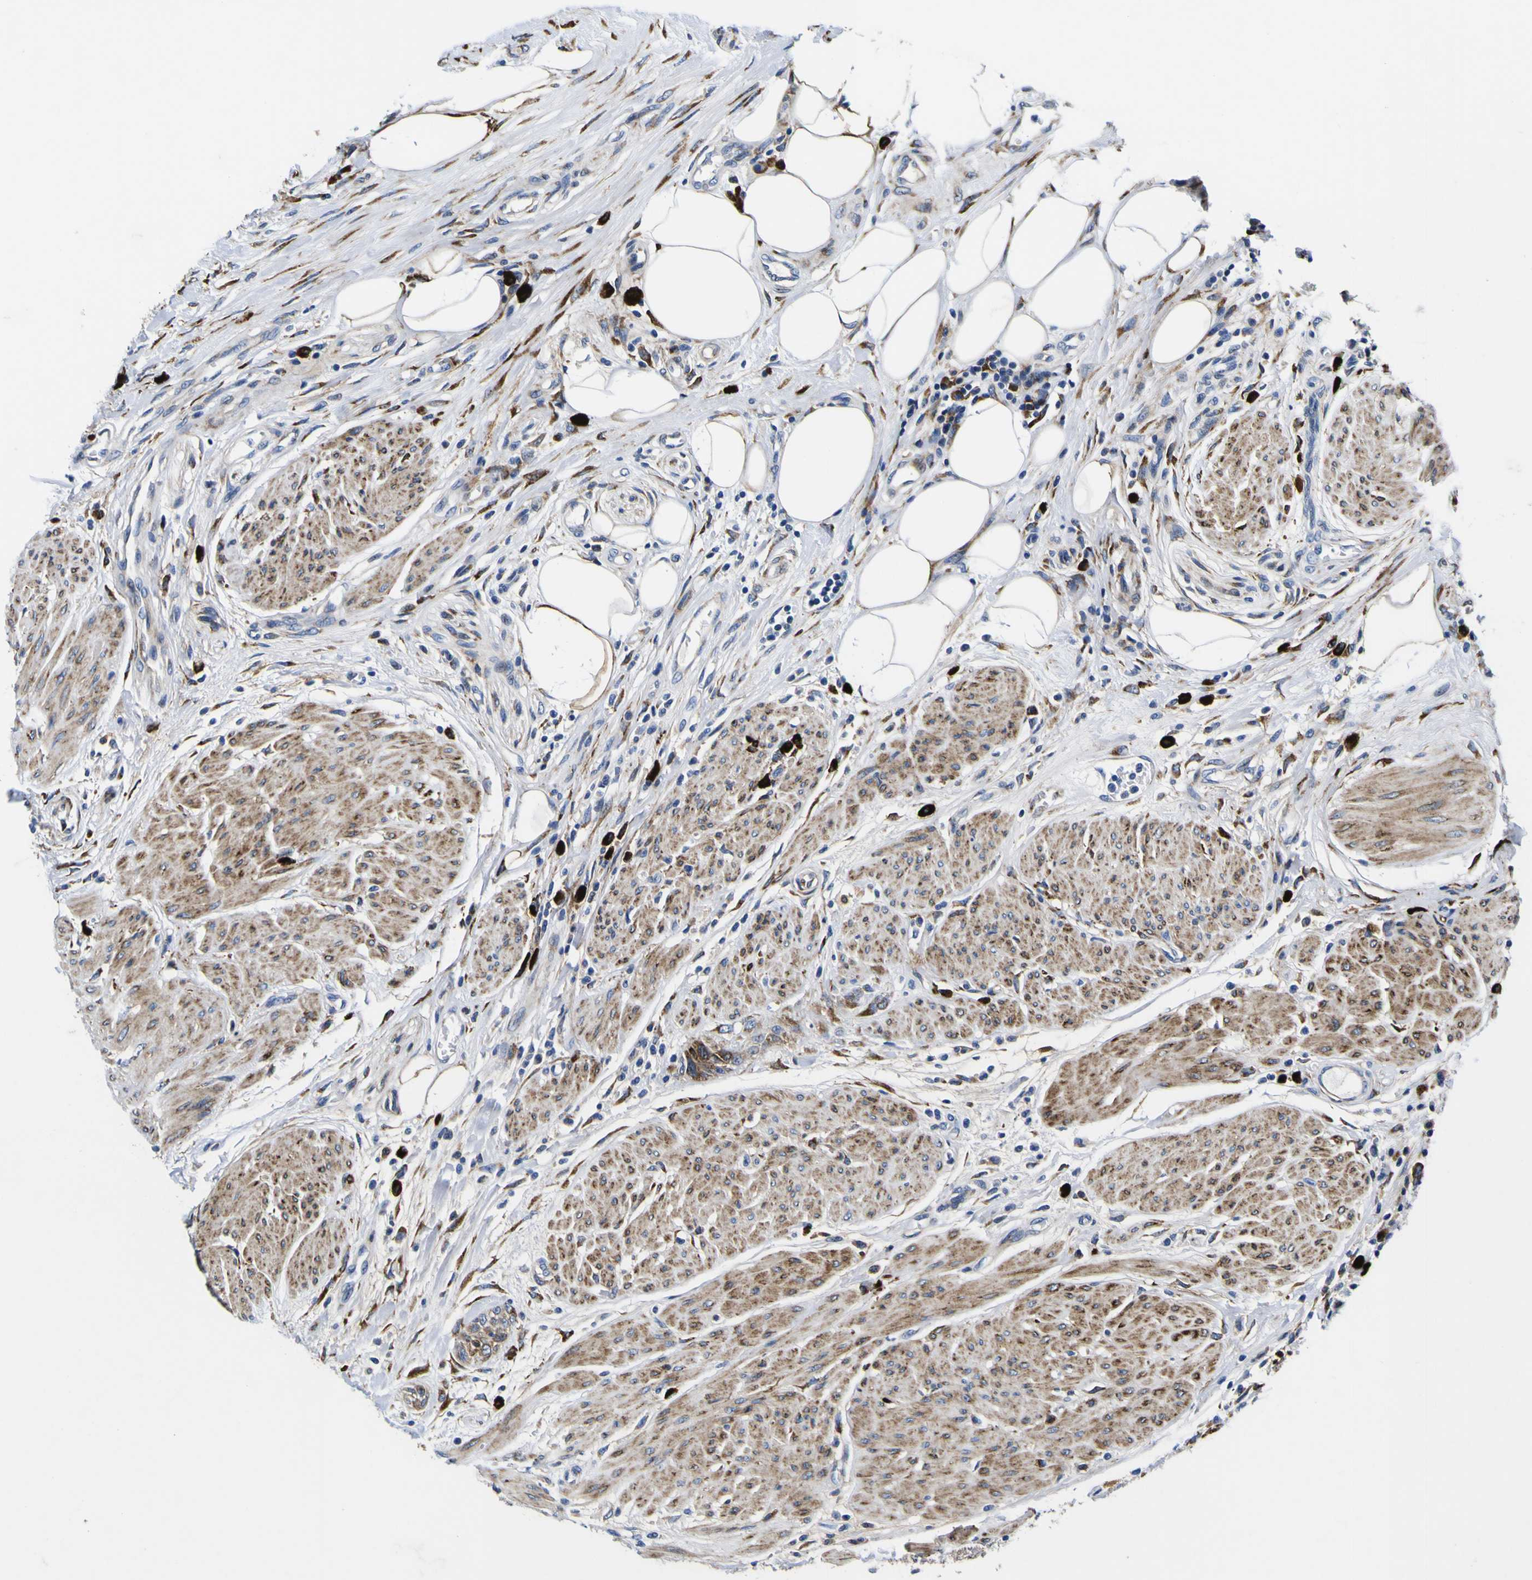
{"staining": {"intensity": "weak", "quantity": "<25%", "location": "cytoplasmic/membranous"}, "tissue": "urothelial cancer", "cell_type": "Tumor cells", "image_type": "cancer", "snomed": [{"axis": "morphology", "description": "Urothelial carcinoma, High grade"}, {"axis": "topography", "description": "Urinary bladder"}], "caption": "An immunohistochemistry (IHC) image of urothelial carcinoma (high-grade) is shown. There is no staining in tumor cells of urothelial carcinoma (high-grade).", "gene": "SCD", "patient": {"sex": "male", "age": 35}}